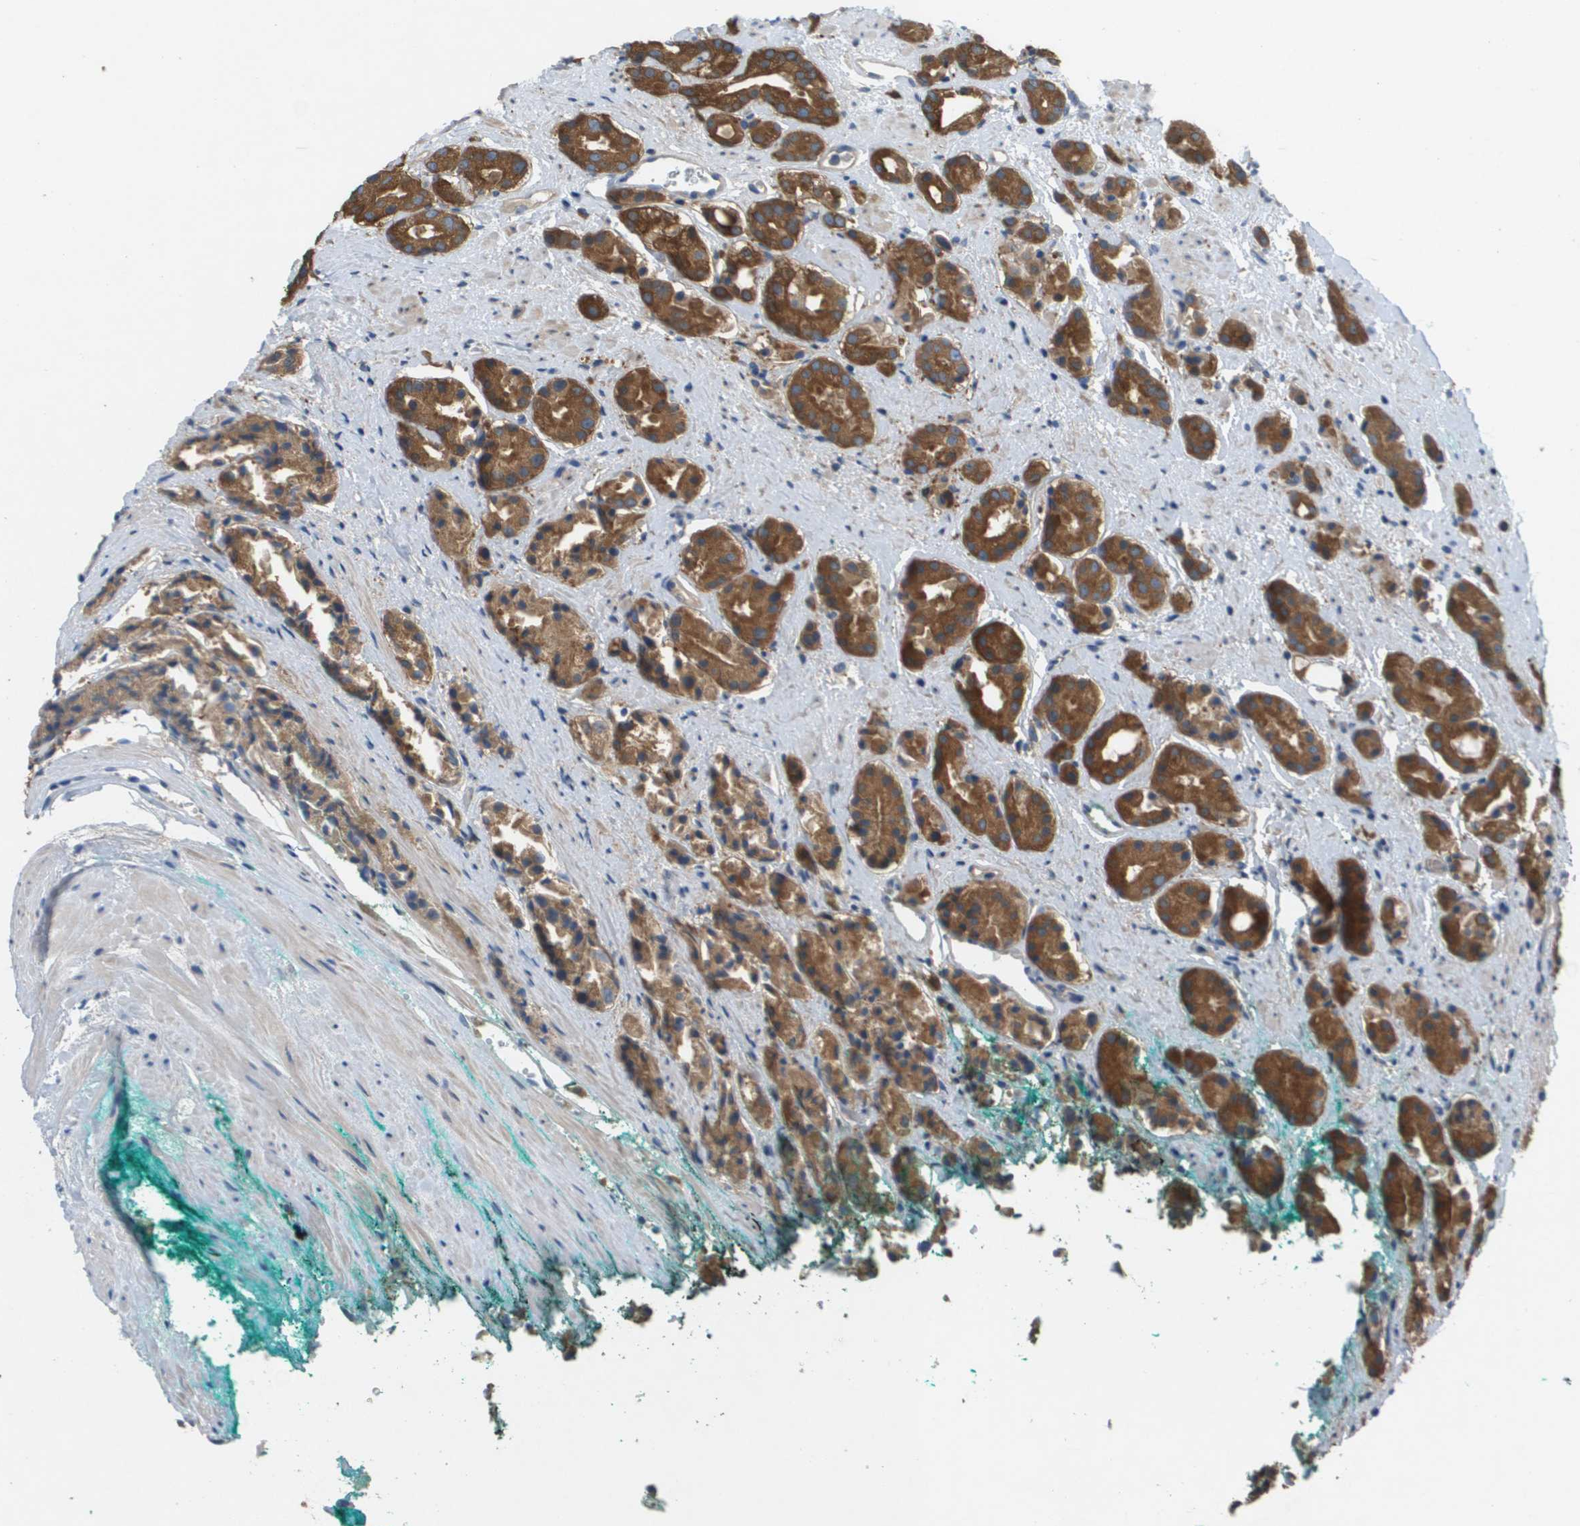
{"staining": {"intensity": "strong", "quantity": ">75%", "location": "cytoplasmic/membranous"}, "tissue": "prostate cancer", "cell_type": "Tumor cells", "image_type": "cancer", "snomed": [{"axis": "morphology", "description": "Adenocarcinoma, High grade"}, {"axis": "topography", "description": "Prostate"}], "caption": "A high-resolution micrograph shows immunohistochemistry staining of prostate cancer (high-grade adenocarcinoma), which exhibits strong cytoplasmic/membranous staining in approximately >75% of tumor cells.", "gene": "UBA5", "patient": {"sex": "male", "age": 71}}